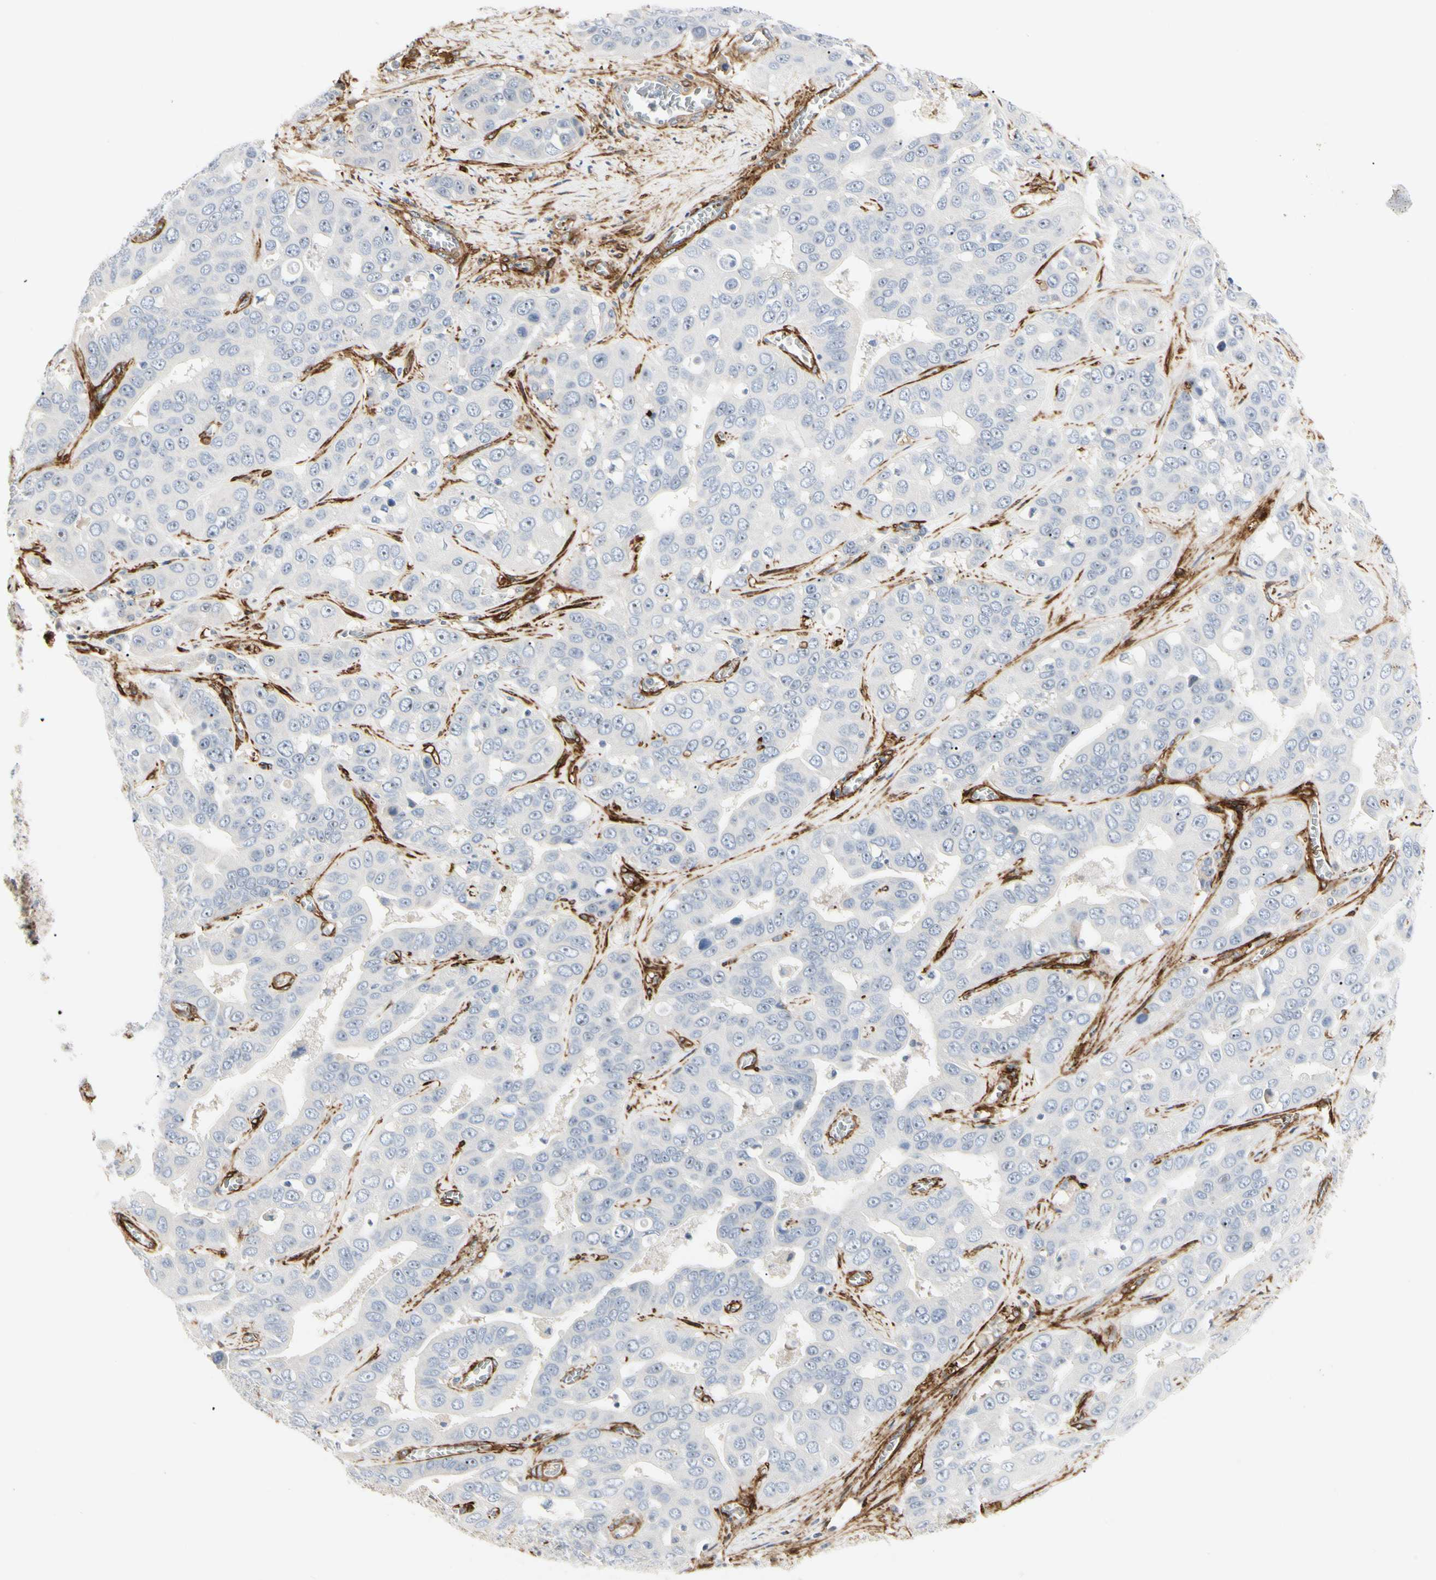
{"staining": {"intensity": "negative", "quantity": "none", "location": "none"}, "tissue": "liver cancer", "cell_type": "Tumor cells", "image_type": "cancer", "snomed": [{"axis": "morphology", "description": "Cholangiocarcinoma"}, {"axis": "topography", "description": "Liver"}], "caption": "An IHC photomicrograph of liver cancer (cholangiocarcinoma) is shown. There is no staining in tumor cells of liver cancer (cholangiocarcinoma).", "gene": "GGT5", "patient": {"sex": "female", "age": 52}}